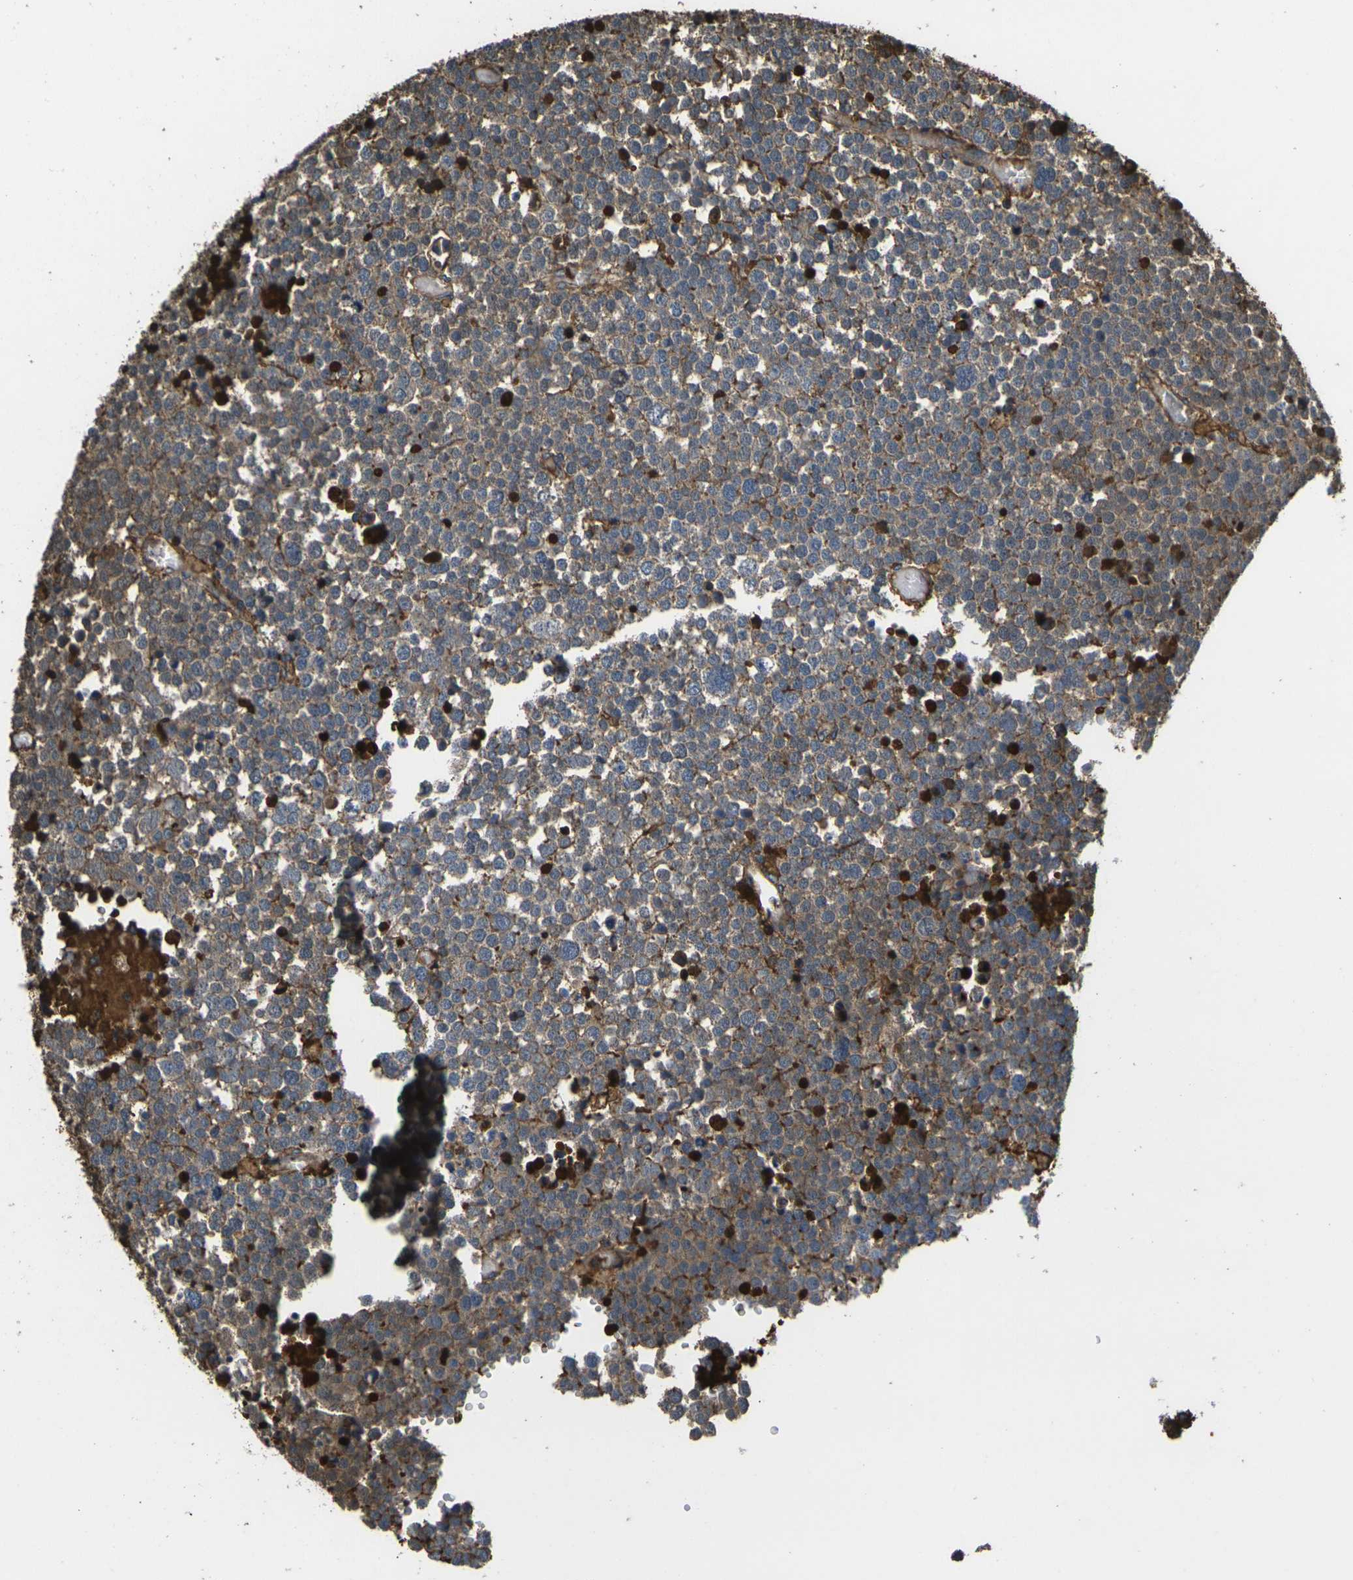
{"staining": {"intensity": "moderate", "quantity": ">75%", "location": "cytoplasmic/membranous"}, "tissue": "testis cancer", "cell_type": "Tumor cells", "image_type": "cancer", "snomed": [{"axis": "morphology", "description": "Seminoma, NOS"}, {"axis": "topography", "description": "Testis"}], "caption": "Testis cancer (seminoma) was stained to show a protein in brown. There is medium levels of moderate cytoplasmic/membranous positivity in approximately >75% of tumor cells.", "gene": "HSPG2", "patient": {"sex": "male", "age": 71}}